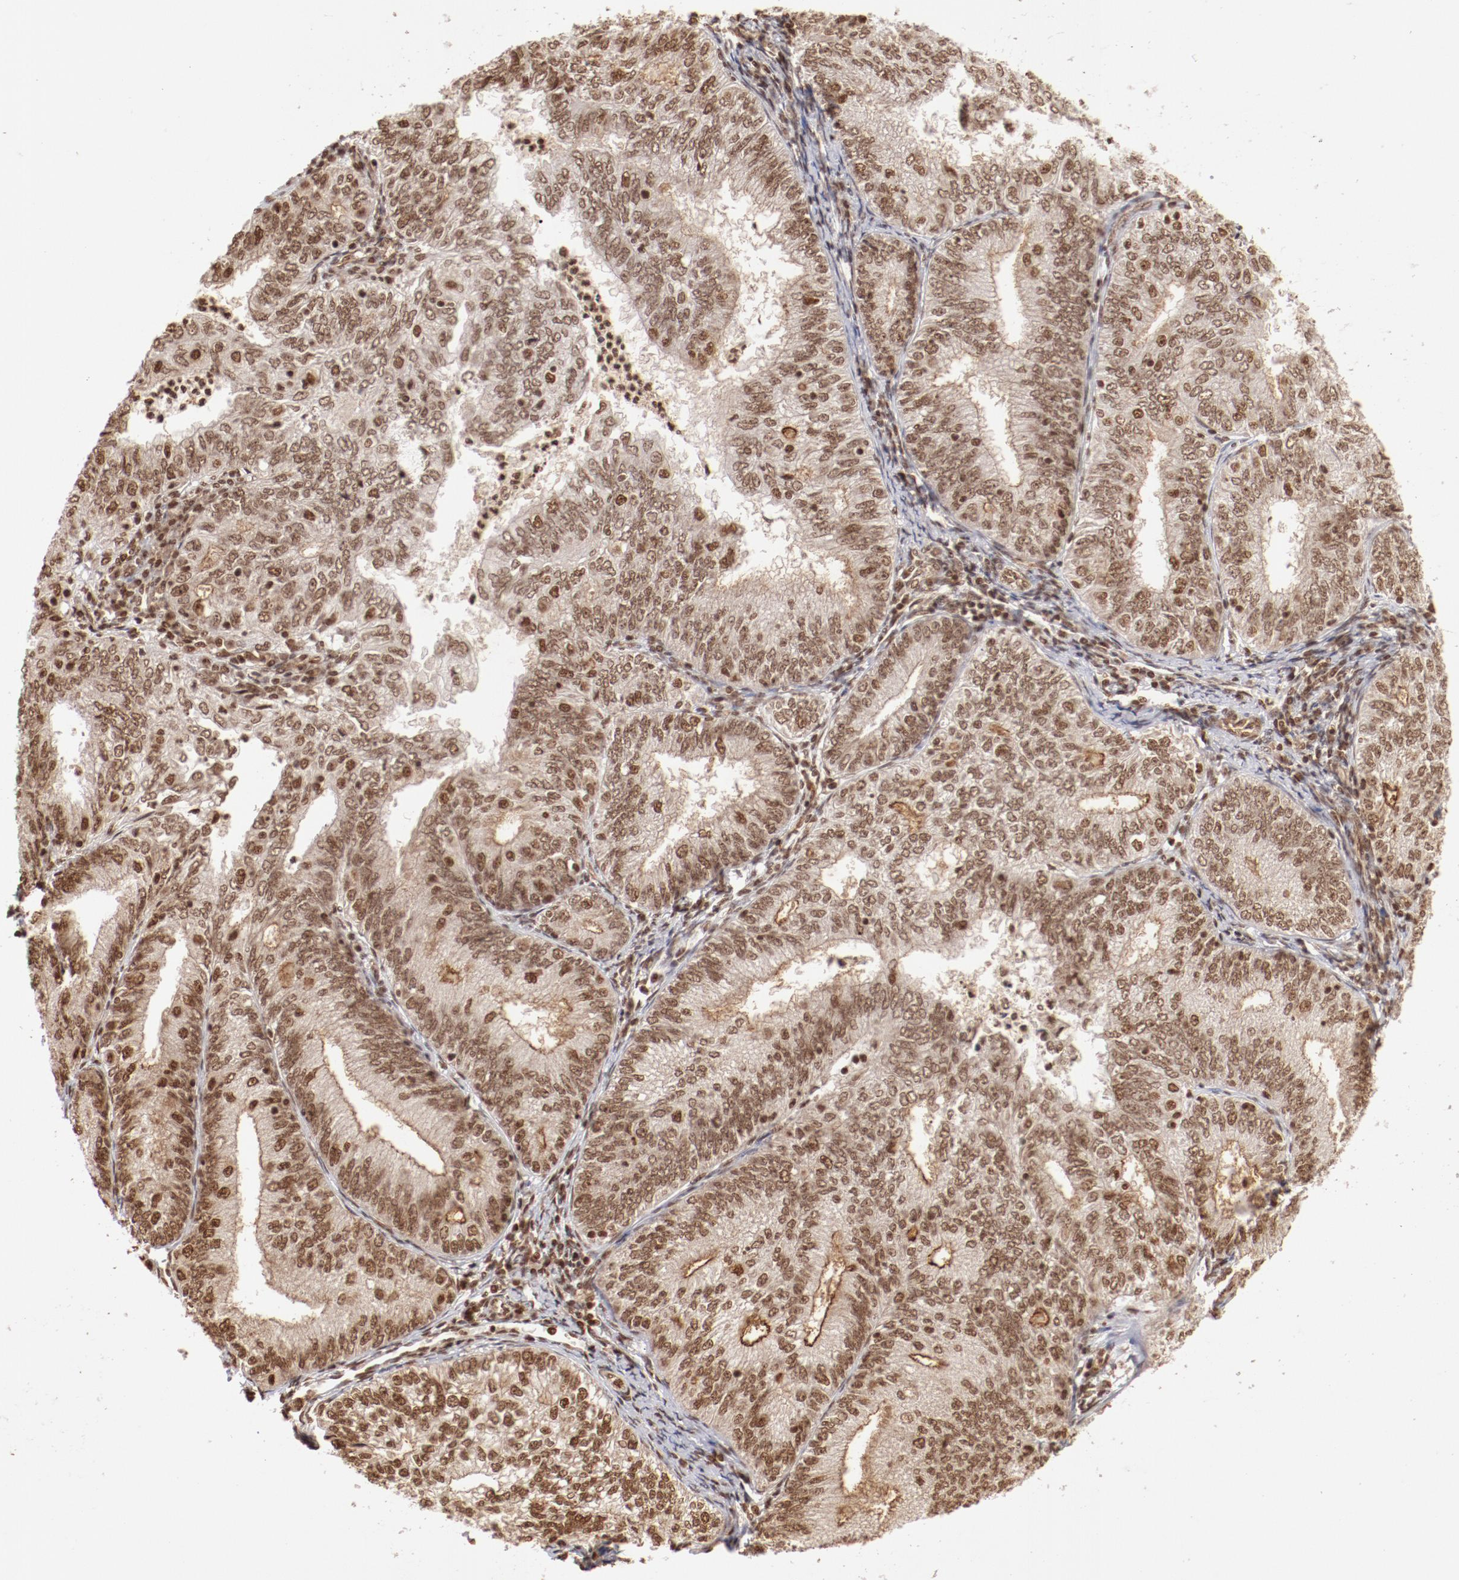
{"staining": {"intensity": "moderate", "quantity": ">75%", "location": "nuclear"}, "tissue": "endometrial cancer", "cell_type": "Tumor cells", "image_type": "cancer", "snomed": [{"axis": "morphology", "description": "Adenocarcinoma, NOS"}, {"axis": "topography", "description": "Endometrium"}], "caption": "A medium amount of moderate nuclear expression is seen in about >75% of tumor cells in endometrial cancer tissue.", "gene": "ABL2", "patient": {"sex": "female", "age": 69}}